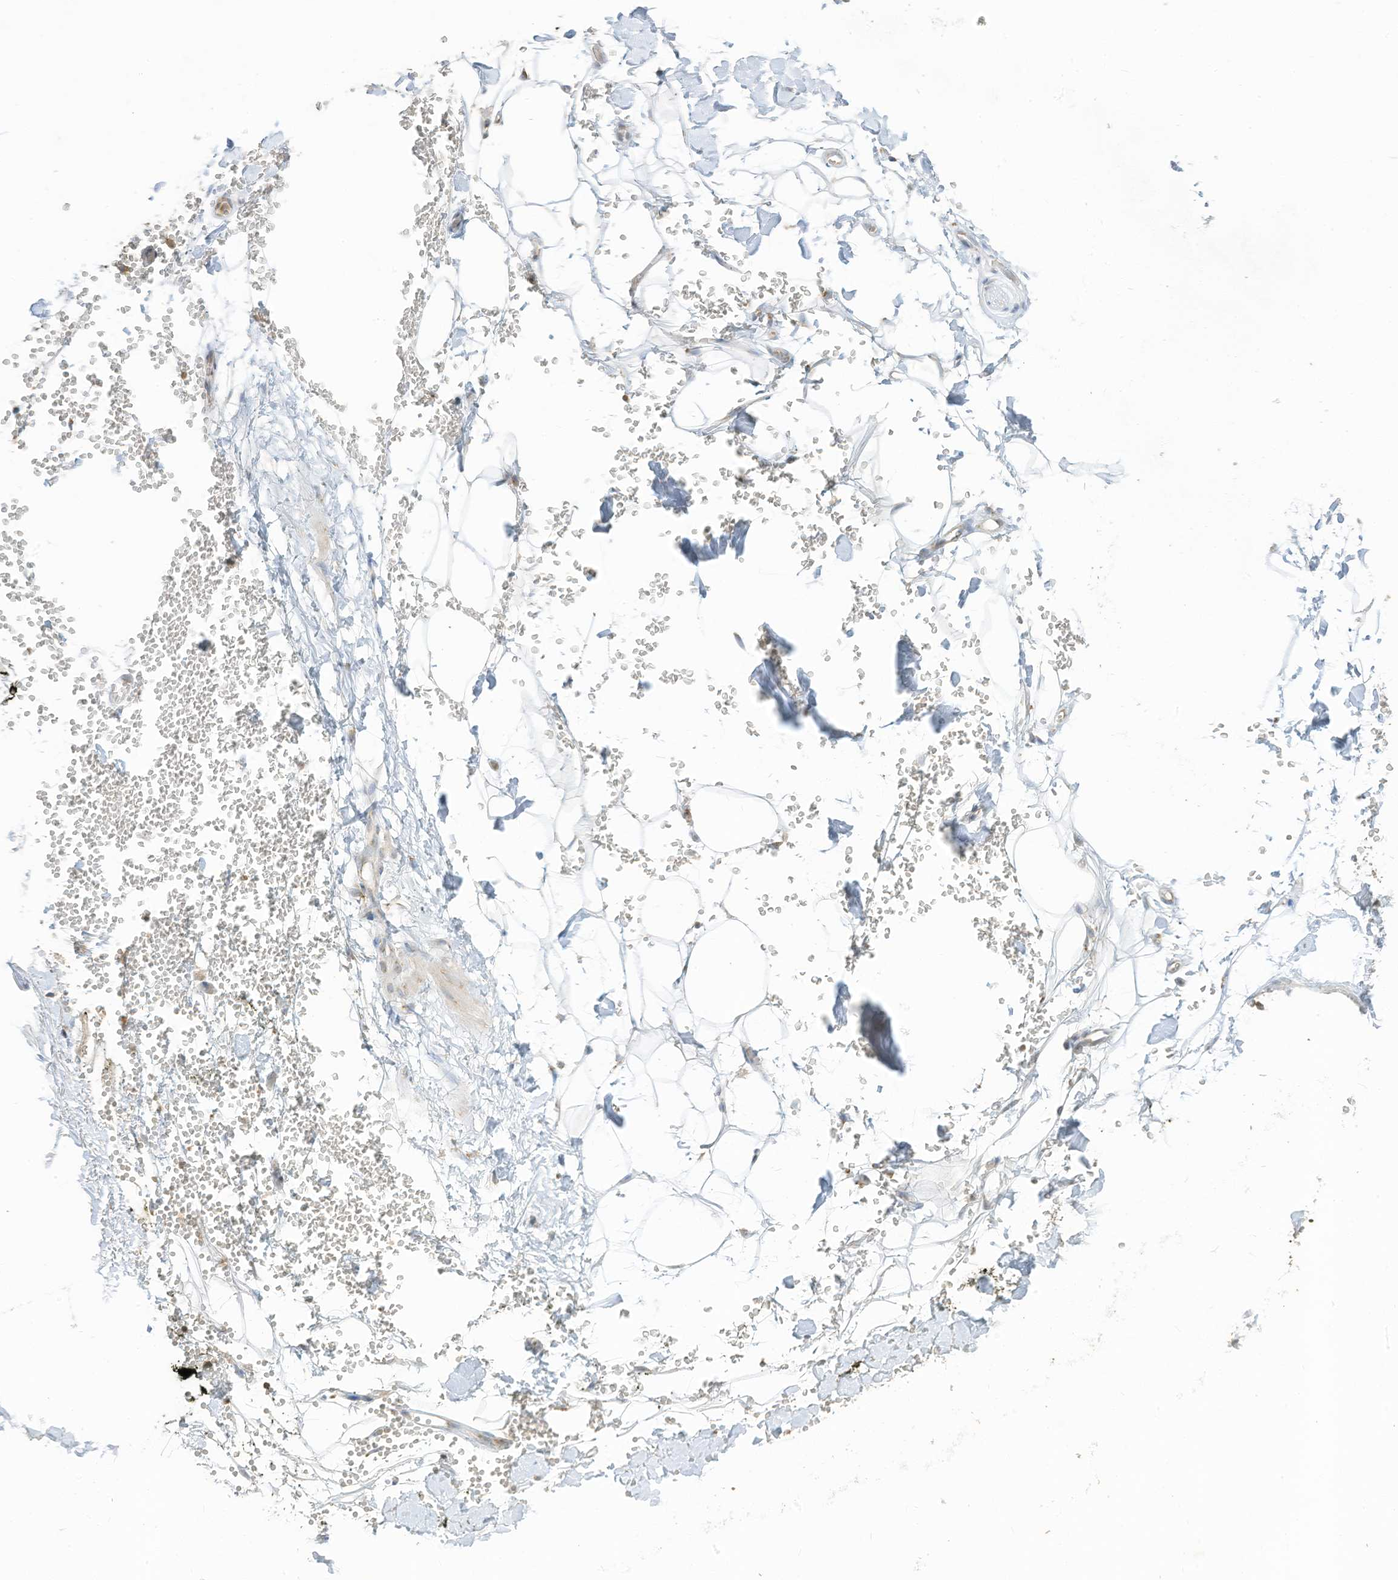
{"staining": {"intensity": "weak", "quantity": "25%-75%", "location": "cytoplasmic/membranous"}, "tissue": "adipose tissue", "cell_type": "Adipocytes", "image_type": "normal", "snomed": [{"axis": "morphology", "description": "Normal tissue, NOS"}, {"axis": "morphology", "description": "Adenocarcinoma, NOS"}, {"axis": "topography", "description": "Pancreas"}, {"axis": "topography", "description": "Peripheral nerve tissue"}], "caption": "Human adipose tissue stained with a brown dye reveals weak cytoplasmic/membranous positive staining in approximately 25%-75% of adipocytes.", "gene": "PARVG", "patient": {"sex": "male", "age": 59}}